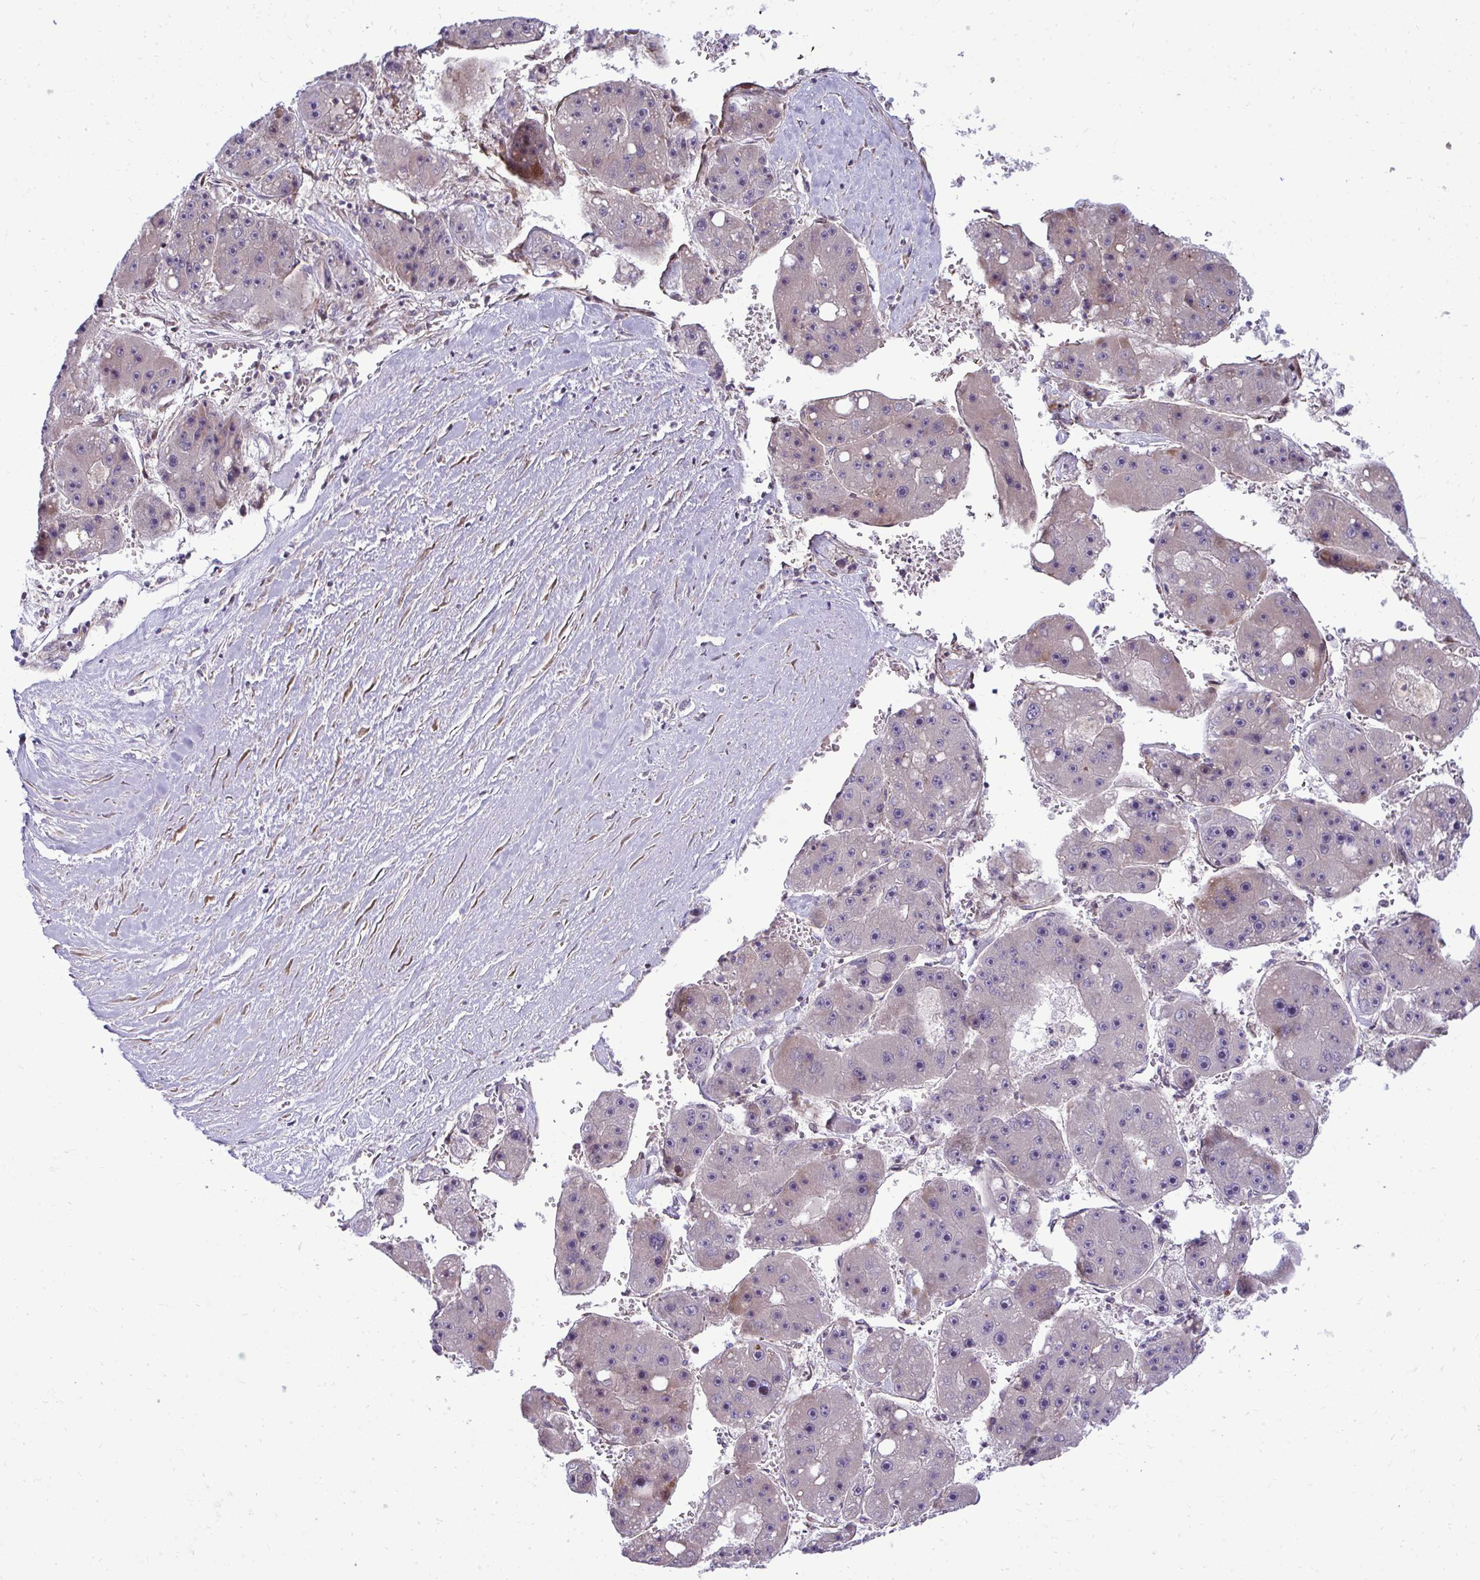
{"staining": {"intensity": "negative", "quantity": "none", "location": "none"}, "tissue": "liver cancer", "cell_type": "Tumor cells", "image_type": "cancer", "snomed": [{"axis": "morphology", "description": "Carcinoma, Hepatocellular, NOS"}, {"axis": "topography", "description": "Liver"}], "caption": "Micrograph shows no protein expression in tumor cells of liver hepatocellular carcinoma tissue.", "gene": "ZSCAN9", "patient": {"sex": "female", "age": 61}}